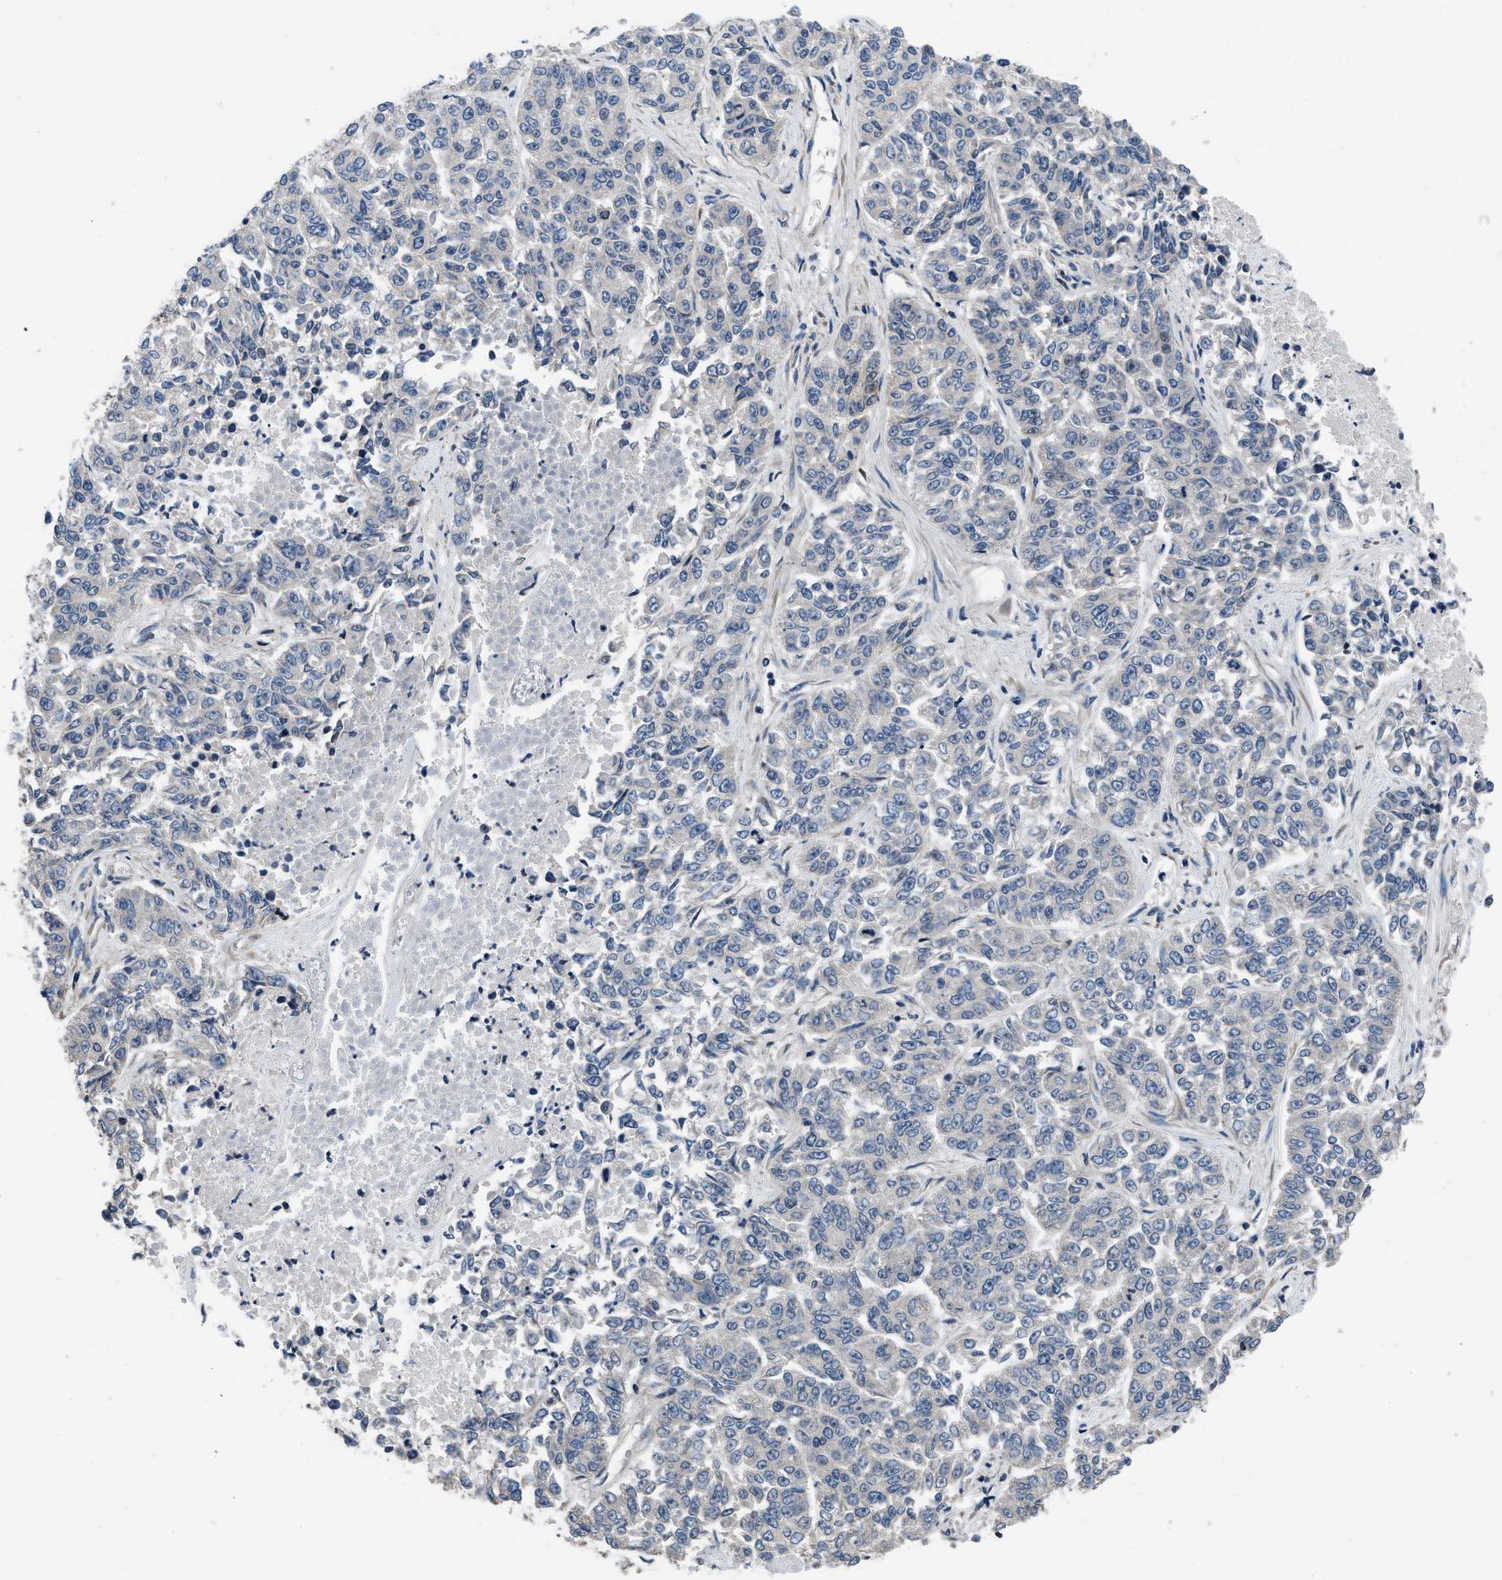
{"staining": {"intensity": "negative", "quantity": "none", "location": "none"}, "tissue": "lung cancer", "cell_type": "Tumor cells", "image_type": "cancer", "snomed": [{"axis": "morphology", "description": "Adenocarcinoma, NOS"}, {"axis": "topography", "description": "Lung"}], "caption": "A histopathology image of lung cancer (adenocarcinoma) stained for a protein shows no brown staining in tumor cells. (DAB IHC with hematoxylin counter stain).", "gene": "SETD5", "patient": {"sex": "male", "age": 84}}